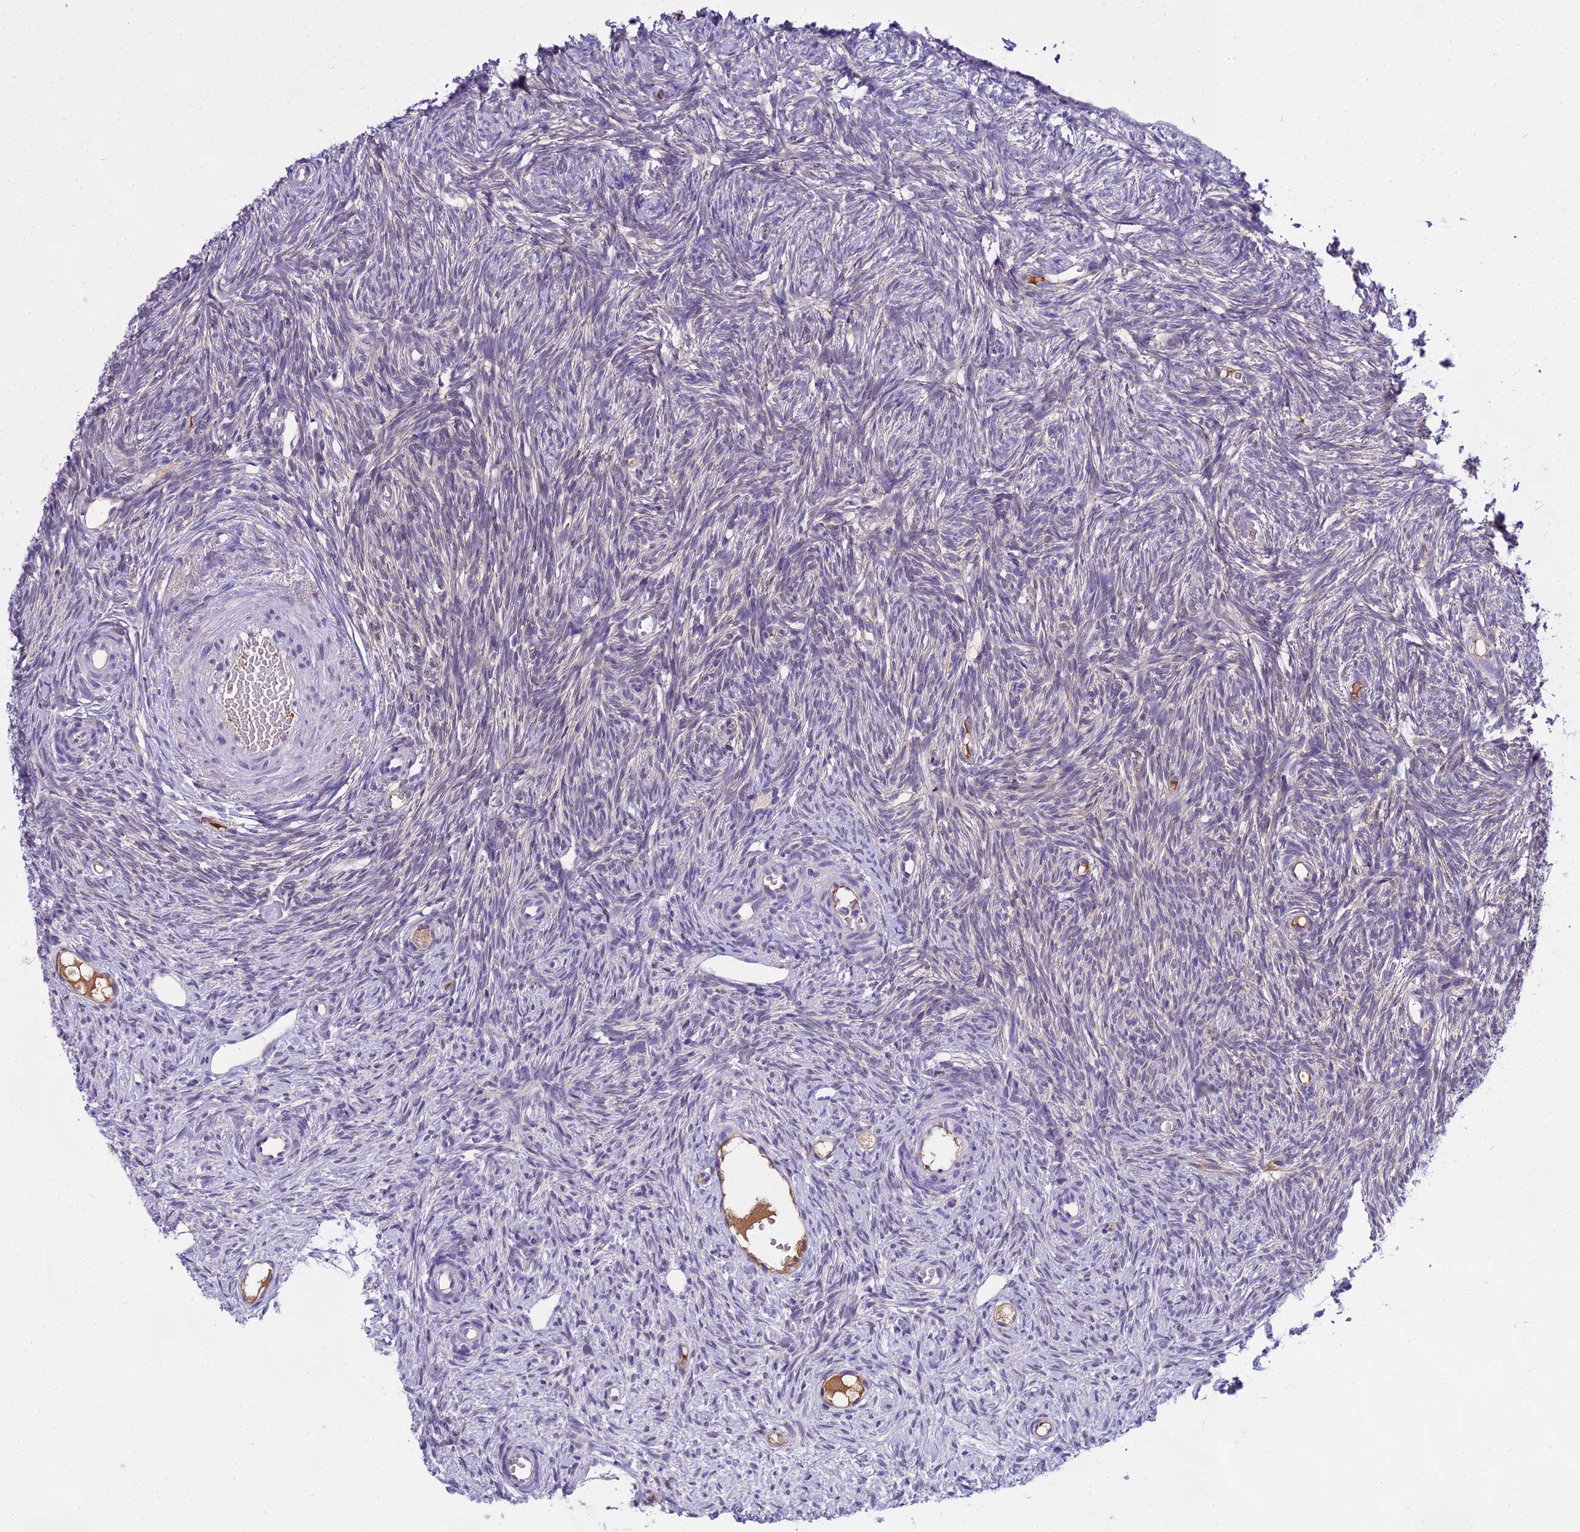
{"staining": {"intensity": "negative", "quantity": "none", "location": "none"}, "tissue": "ovary", "cell_type": "Ovarian stroma cells", "image_type": "normal", "snomed": [{"axis": "morphology", "description": "Normal tissue, NOS"}, {"axis": "topography", "description": "Ovary"}], "caption": "IHC photomicrograph of normal human ovary stained for a protein (brown), which displays no expression in ovarian stroma cells.", "gene": "MAT2A", "patient": {"sex": "female", "age": 51}}